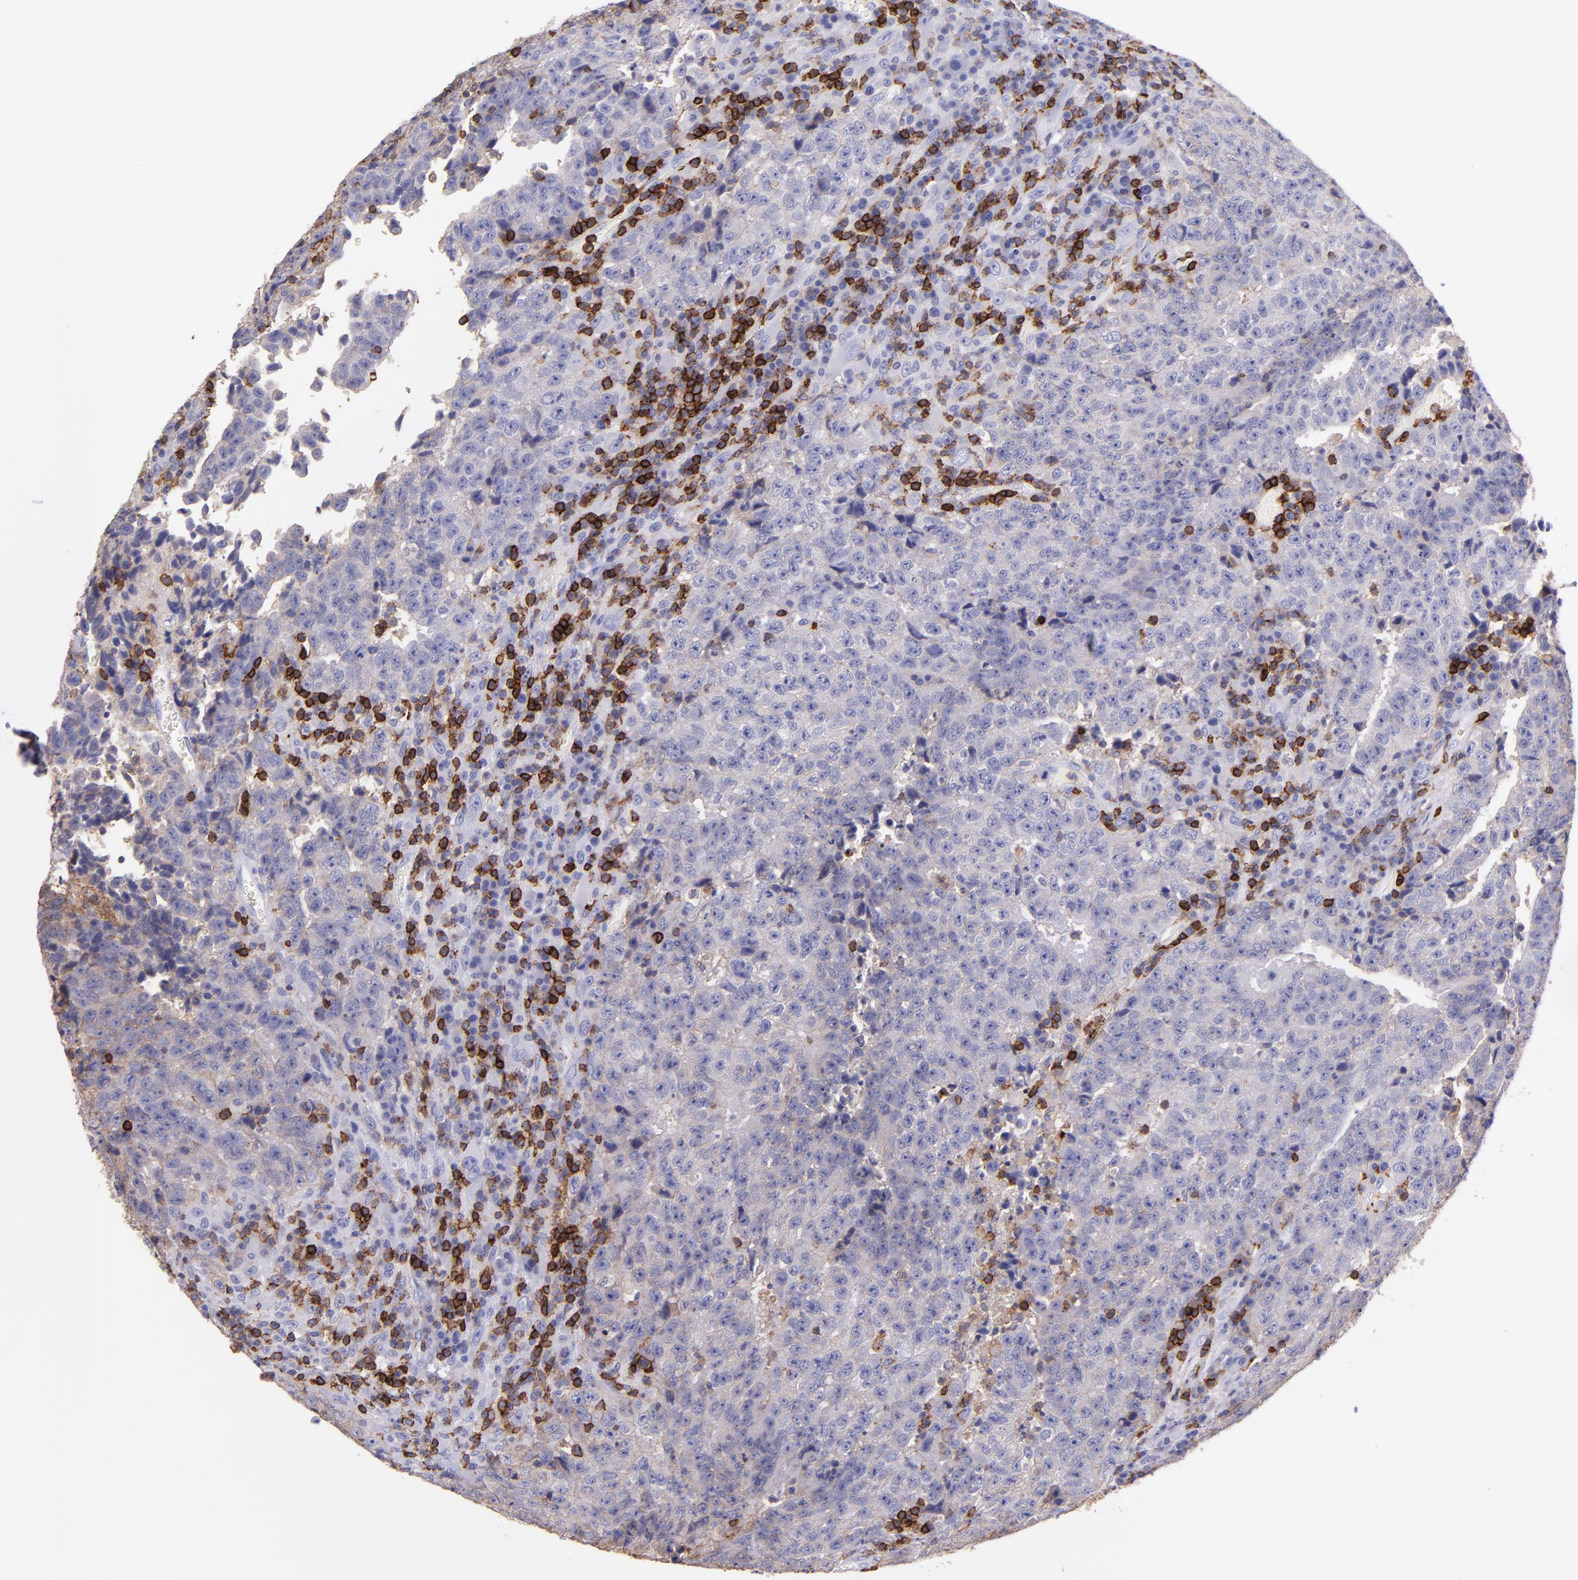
{"staining": {"intensity": "weak", "quantity": "25%-75%", "location": "cytoplasmic/membranous"}, "tissue": "testis cancer", "cell_type": "Tumor cells", "image_type": "cancer", "snomed": [{"axis": "morphology", "description": "Necrosis, NOS"}, {"axis": "morphology", "description": "Carcinoma, Embryonal, NOS"}, {"axis": "topography", "description": "Testis"}], "caption": "Immunohistochemical staining of human testis cancer (embryonal carcinoma) demonstrates low levels of weak cytoplasmic/membranous protein positivity in about 25%-75% of tumor cells.", "gene": "SPN", "patient": {"sex": "male", "age": 19}}